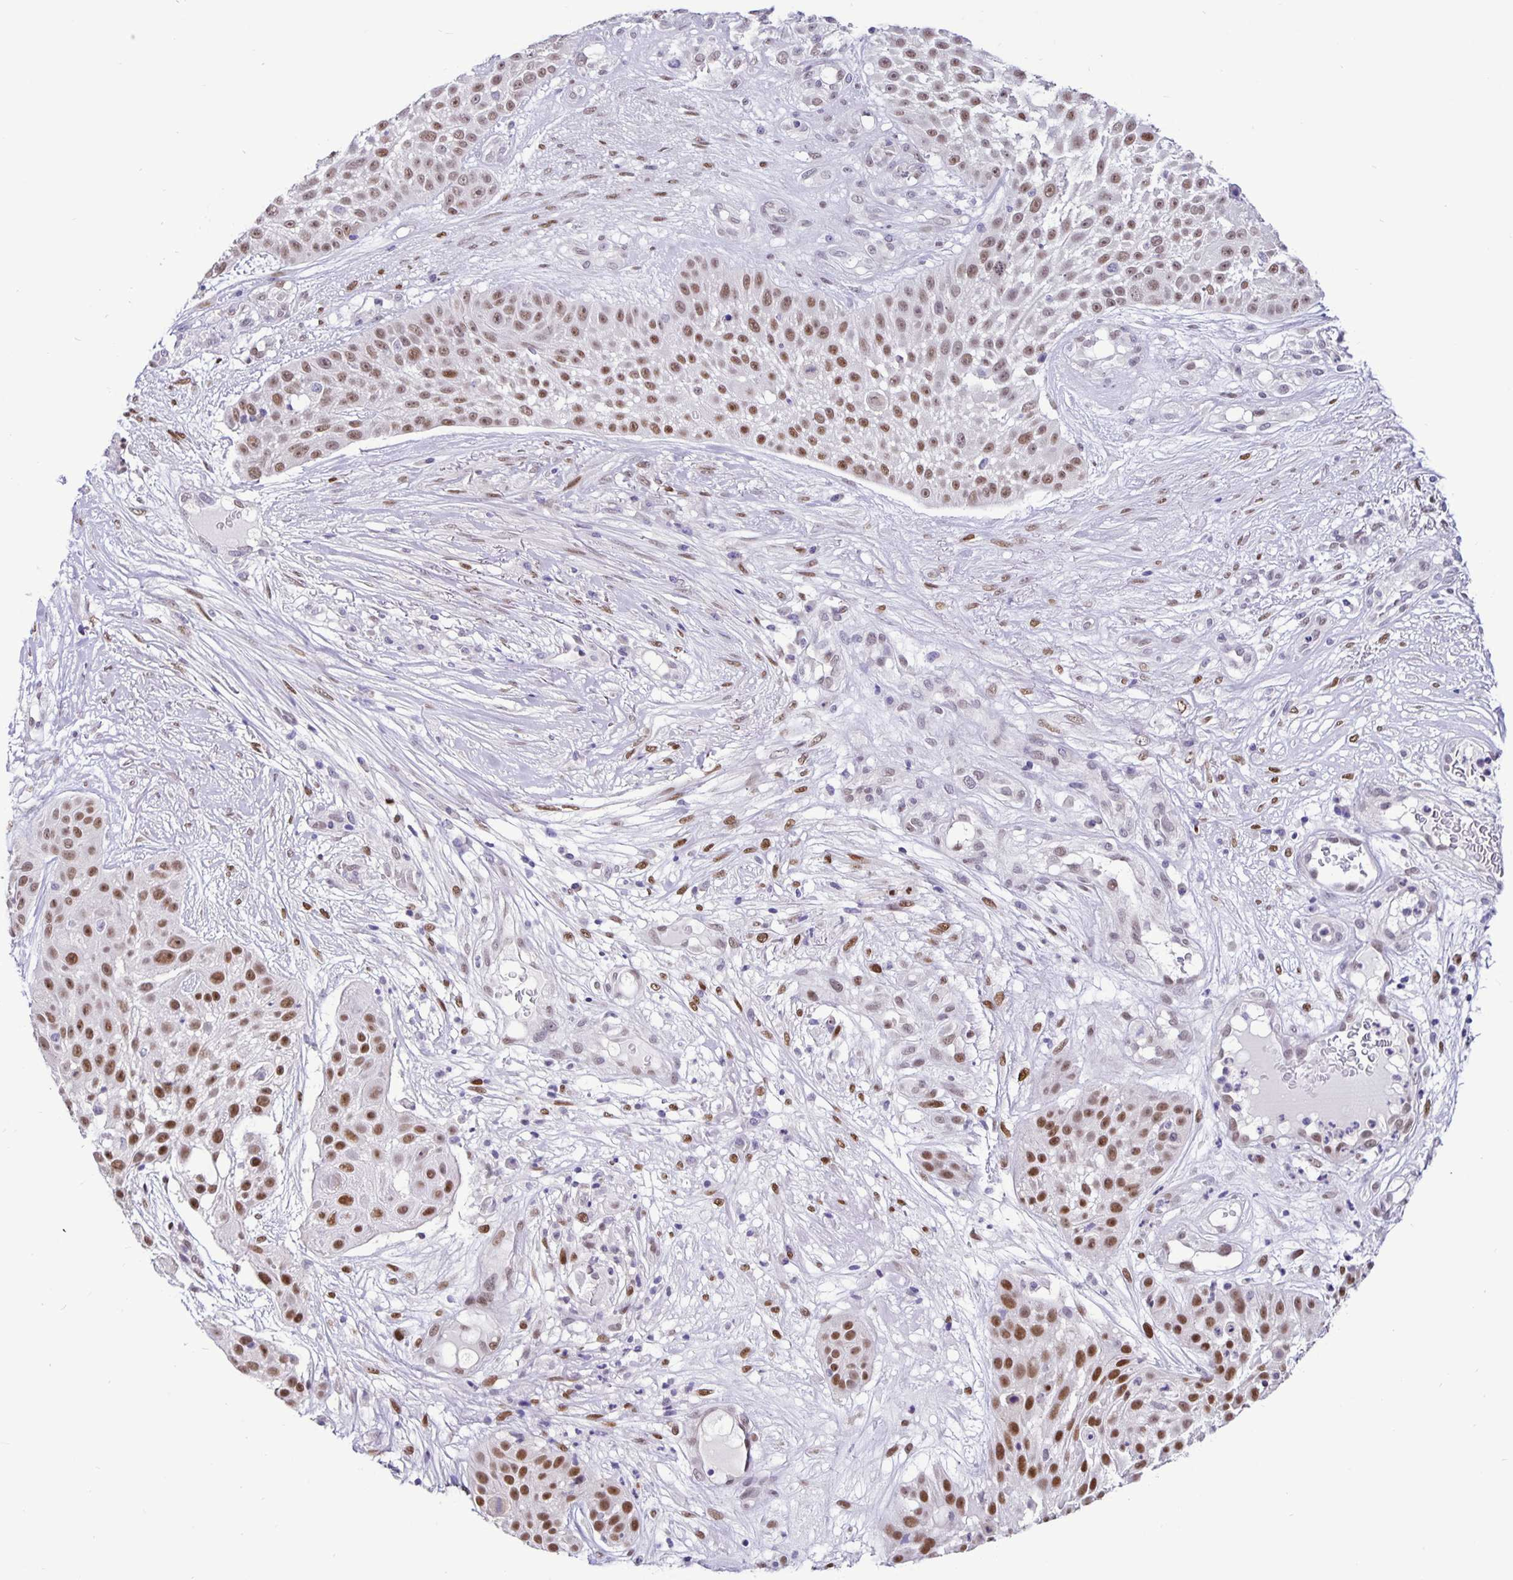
{"staining": {"intensity": "moderate", "quantity": ">75%", "location": "nuclear"}, "tissue": "skin cancer", "cell_type": "Tumor cells", "image_type": "cancer", "snomed": [{"axis": "morphology", "description": "Squamous cell carcinoma, NOS"}, {"axis": "topography", "description": "Skin"}], "caption": "Skin squamous cell carcinoma stained with a brown dye shows moderate nuclear positive staining in approximately >75% of tumor cells.", "gene": "FOSL2", "patient": {"sex": "female", "age": 86}}